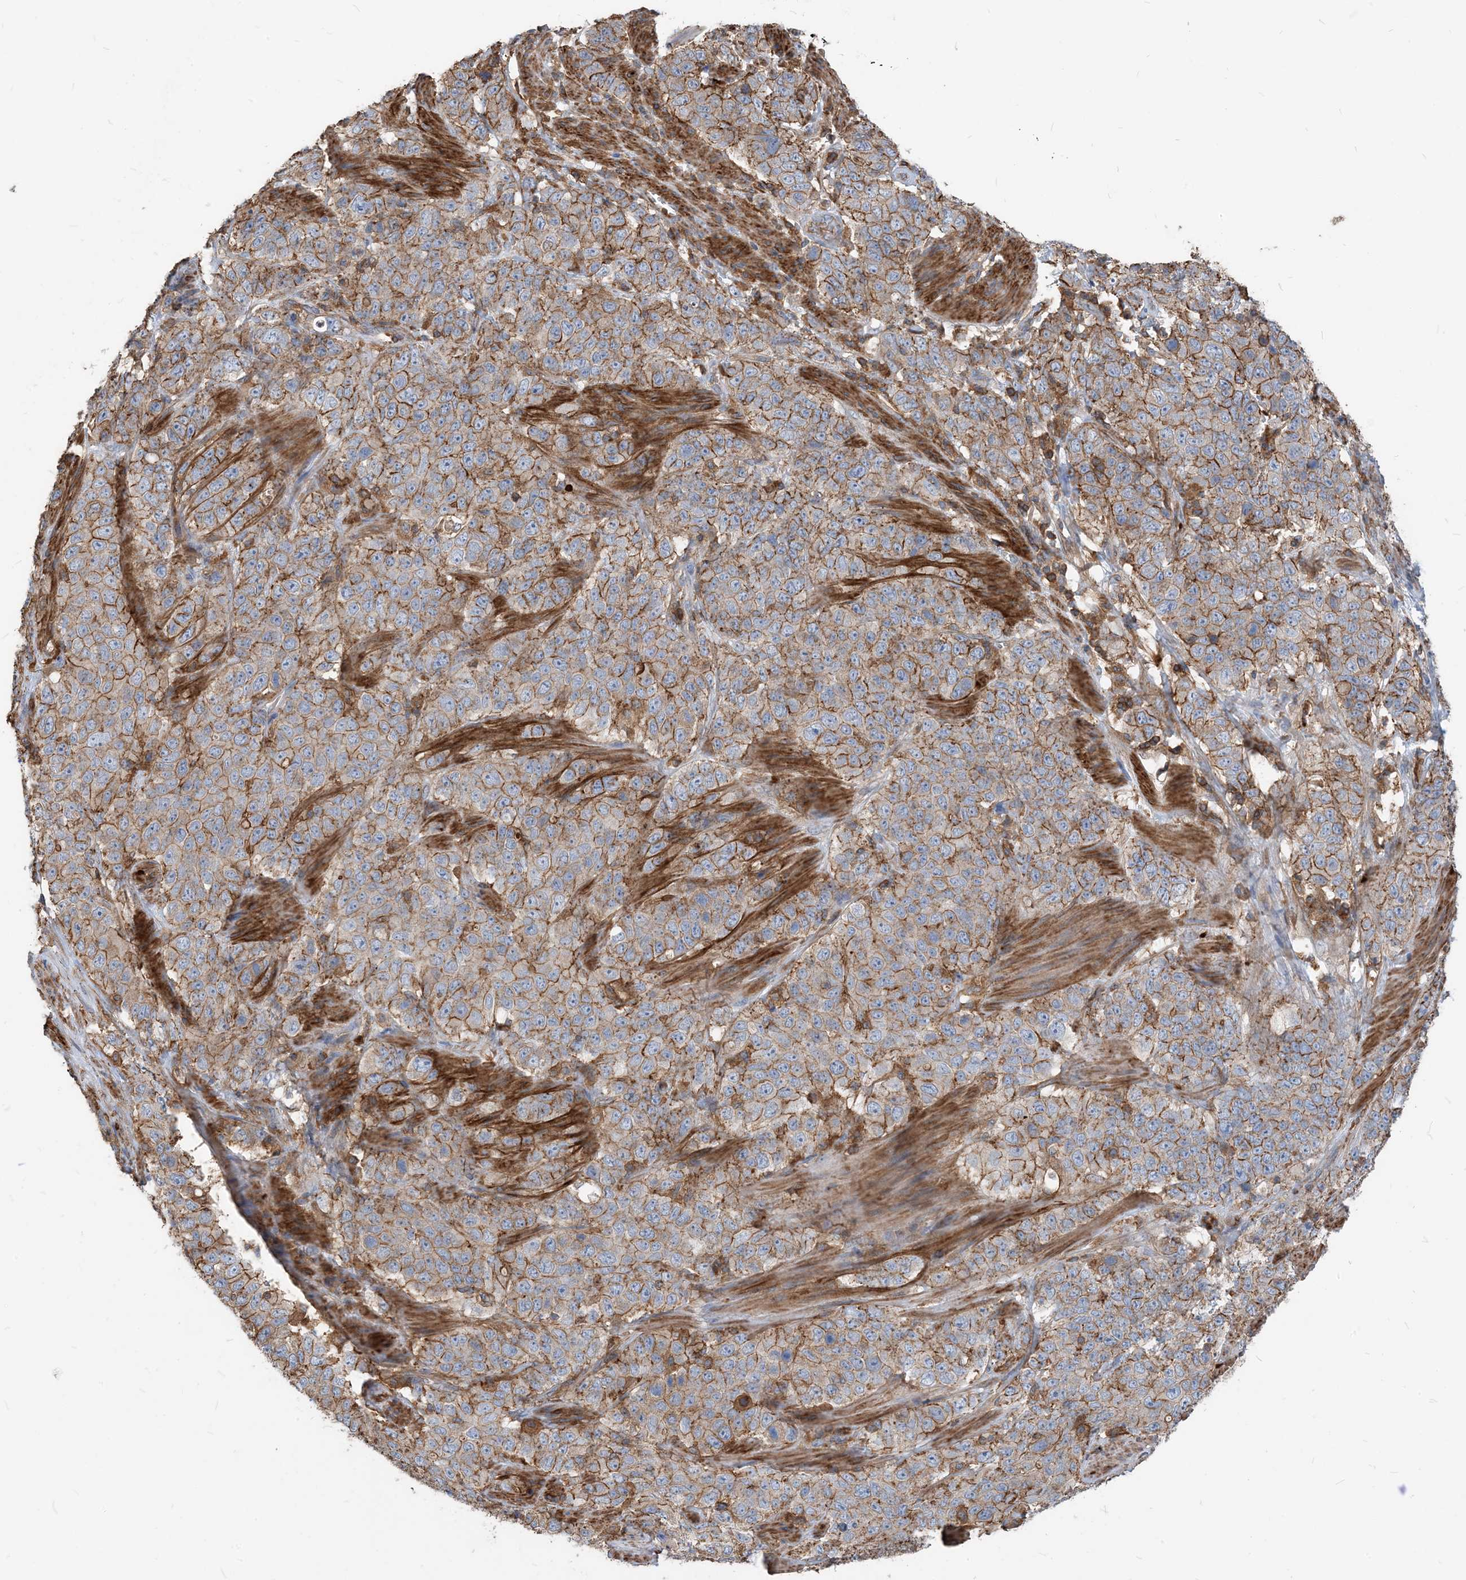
{"staining": {"intensity": "moderate", "quantity": ">75%", "location": "cytoplasmic/membranous"}, "tissue": "stomach cancer", "cell_type": "Tumor cells", "image_type": "cancer", "snomed": [{"axis": "morphology", "description": "Adenocarcinoma, NOS"}, {"axis": "topography", "description": "Stomach"}], "caption": "Approximately >75% of tumor cells in stomach adenocarcinoma demonstrate moderate cytoplasmic/membranous protein expression as visualized by brown immunohistochemical staining.", "gene": "PARVG", "patient": {"sex": "male", "age": 48}}